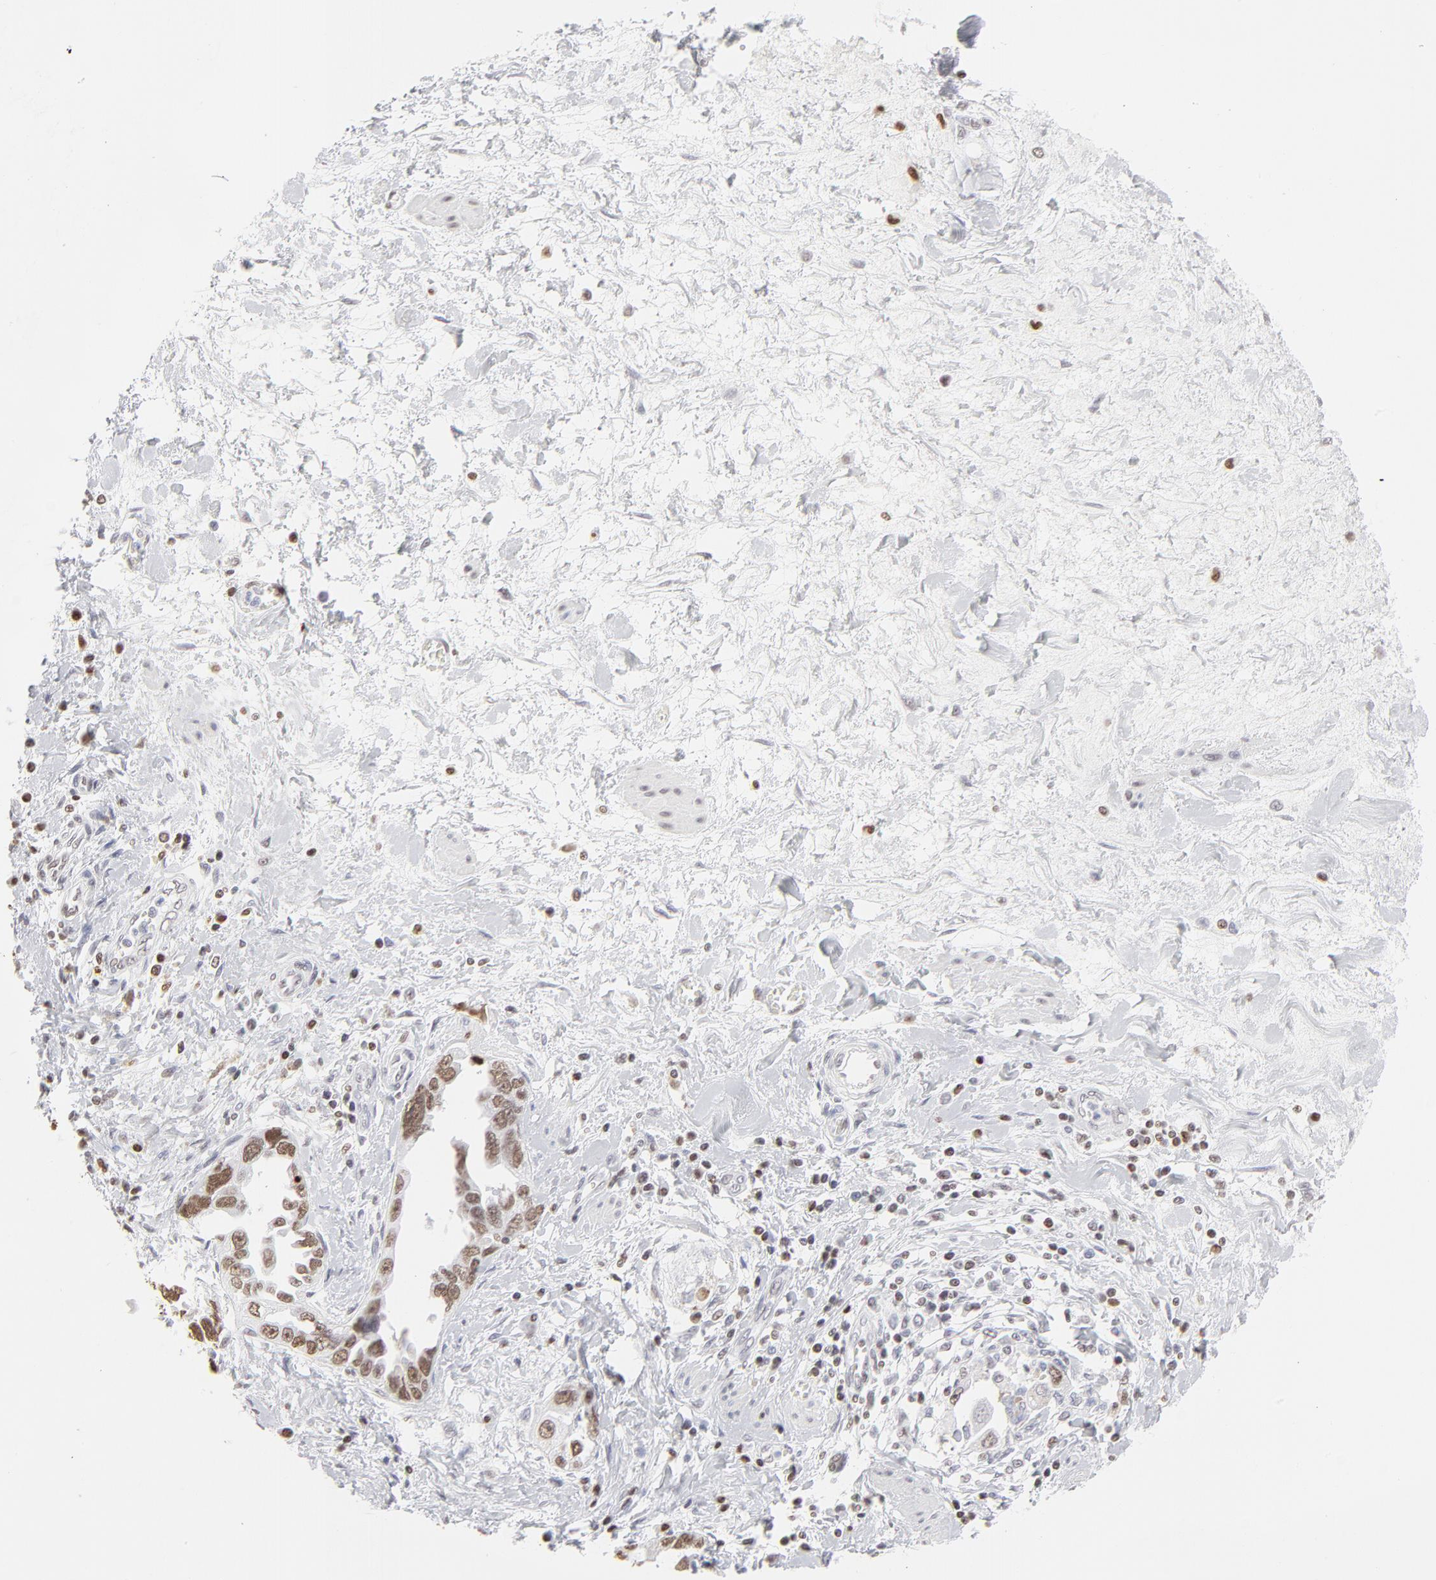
{"staining": {"intensity": "strong", "quantity": "25%-75%", "location": "nuclear"}, "tissue": "ovarian cancer", "cell_type": "Tumor cells", "image_type": "cancer", "snomed": [{"axis": "morphology", "description": "Cystadenocarcinoma, serous, NOS"}, {"axis": "topography", "description": "Ovary"}], "caption": "The histopathology image demonstrates staining of ovarian serous cystadenocarcinoma, revealing strong nuclear protein positivity (brown color) within tumor cells.", "gene": "PARP1", "patient": {"sex": "female", "age": 63}}